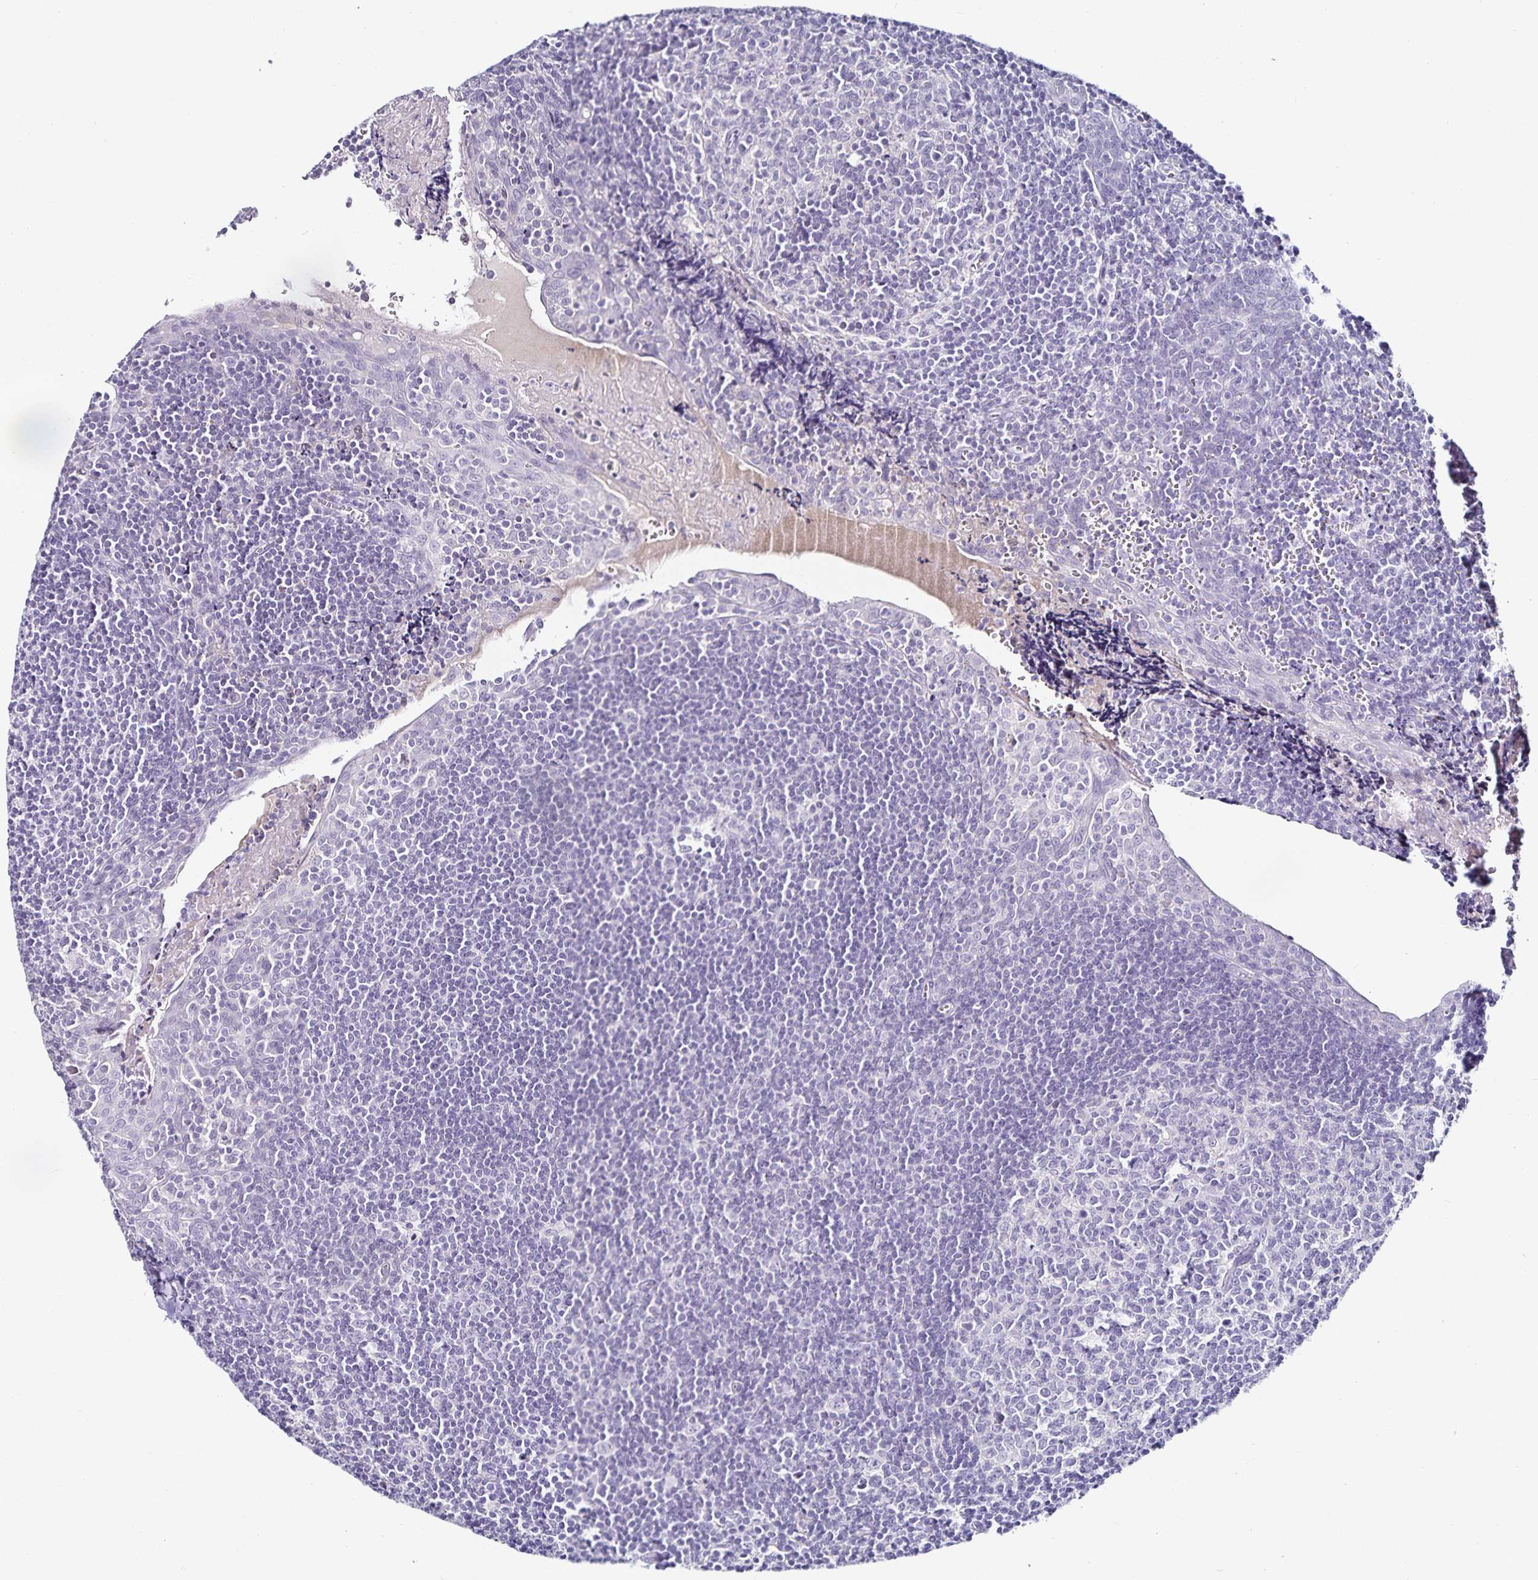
{"staining": {"intensity": "negative", "quantity": "none", "location": "none"}, "tissue": "tonsil", "cell_type": "Germinal center cells", "image_type": "normal", "snomed": [{"axis": "morphology", "description": "Normal tissue, NOS"}, {"axis": "morphology", "description": "Inflammation, NOS"}, {"axis": "topography", "description": "Tonsil"}], "caption": "IHC image of normal tonsil: tonsil stained with DAB (3,3'-diaminobenzidine) exhibits no significant protein positivity in germinal center cells. The staining was performed using DAB to visualize the protein expression in brown, while the nuclei were stained in blue with hematoxylin (Magnification: 20x).", "gene": "TTR", "patient": {"sex": "female", "age": 31}}